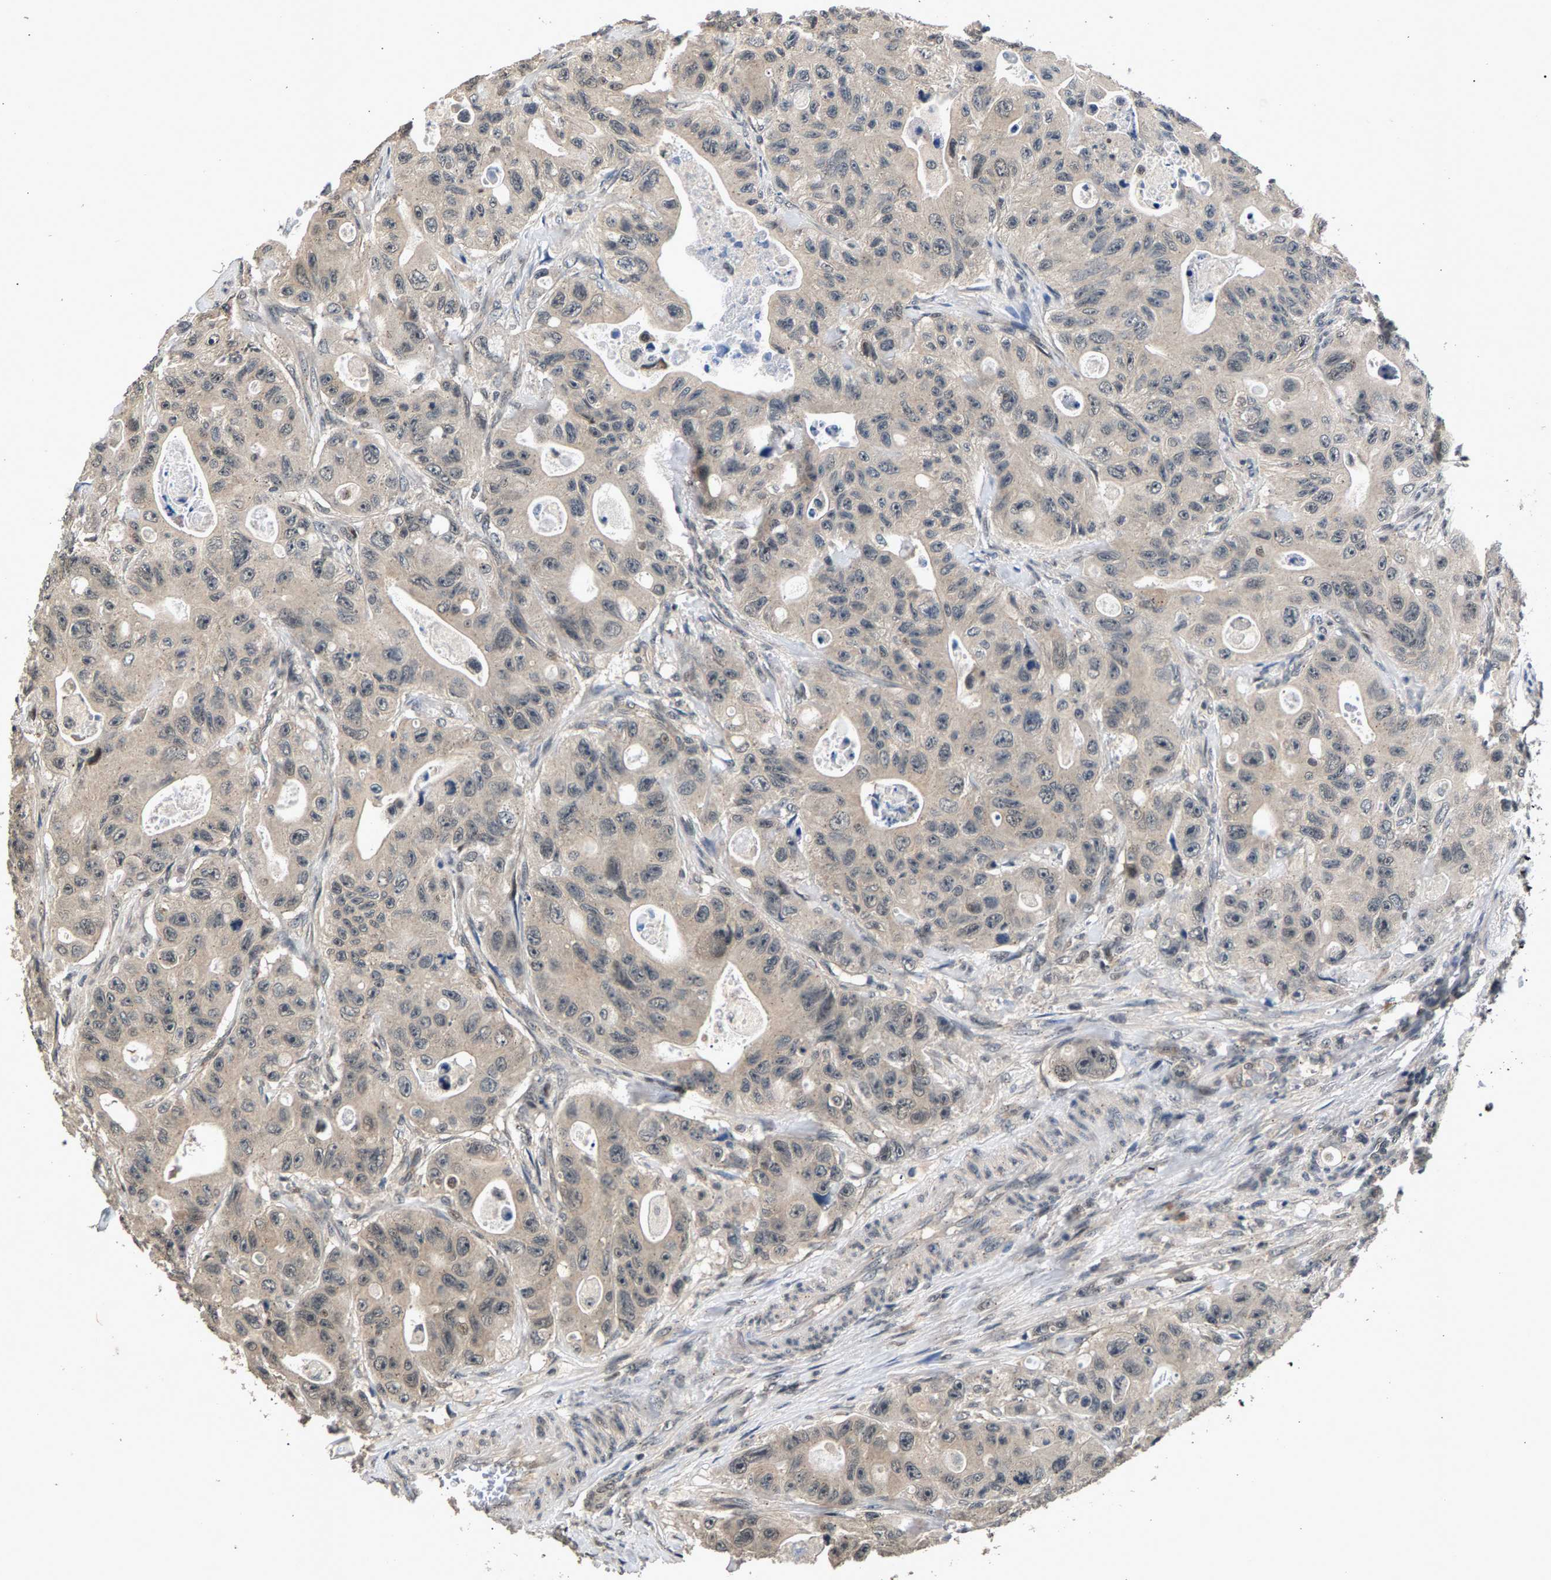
{"staining": {"intensity": "weak", "quantity": "25%-75%", "location": "cytoplasmic/membranous,nuclear"}, "tissue": "colorectal cancer", "cell_type": "Tumor cells", "image_type": "cancer", "snomed": [{"axis": "morphology", "description": "Adenocarcinoma, NOS"}, {"axis": "topography", "description": "Colon"}], "caption": "Protein staining of colorectal cancer (adenocarcinoma) tissue exhibits weak cytoplasmic/membranous and nuclear positivity in approximately 25%-75% of tumor cells.", "gene": "RBM33", "patient": {"sex": "female", "age": 46}}